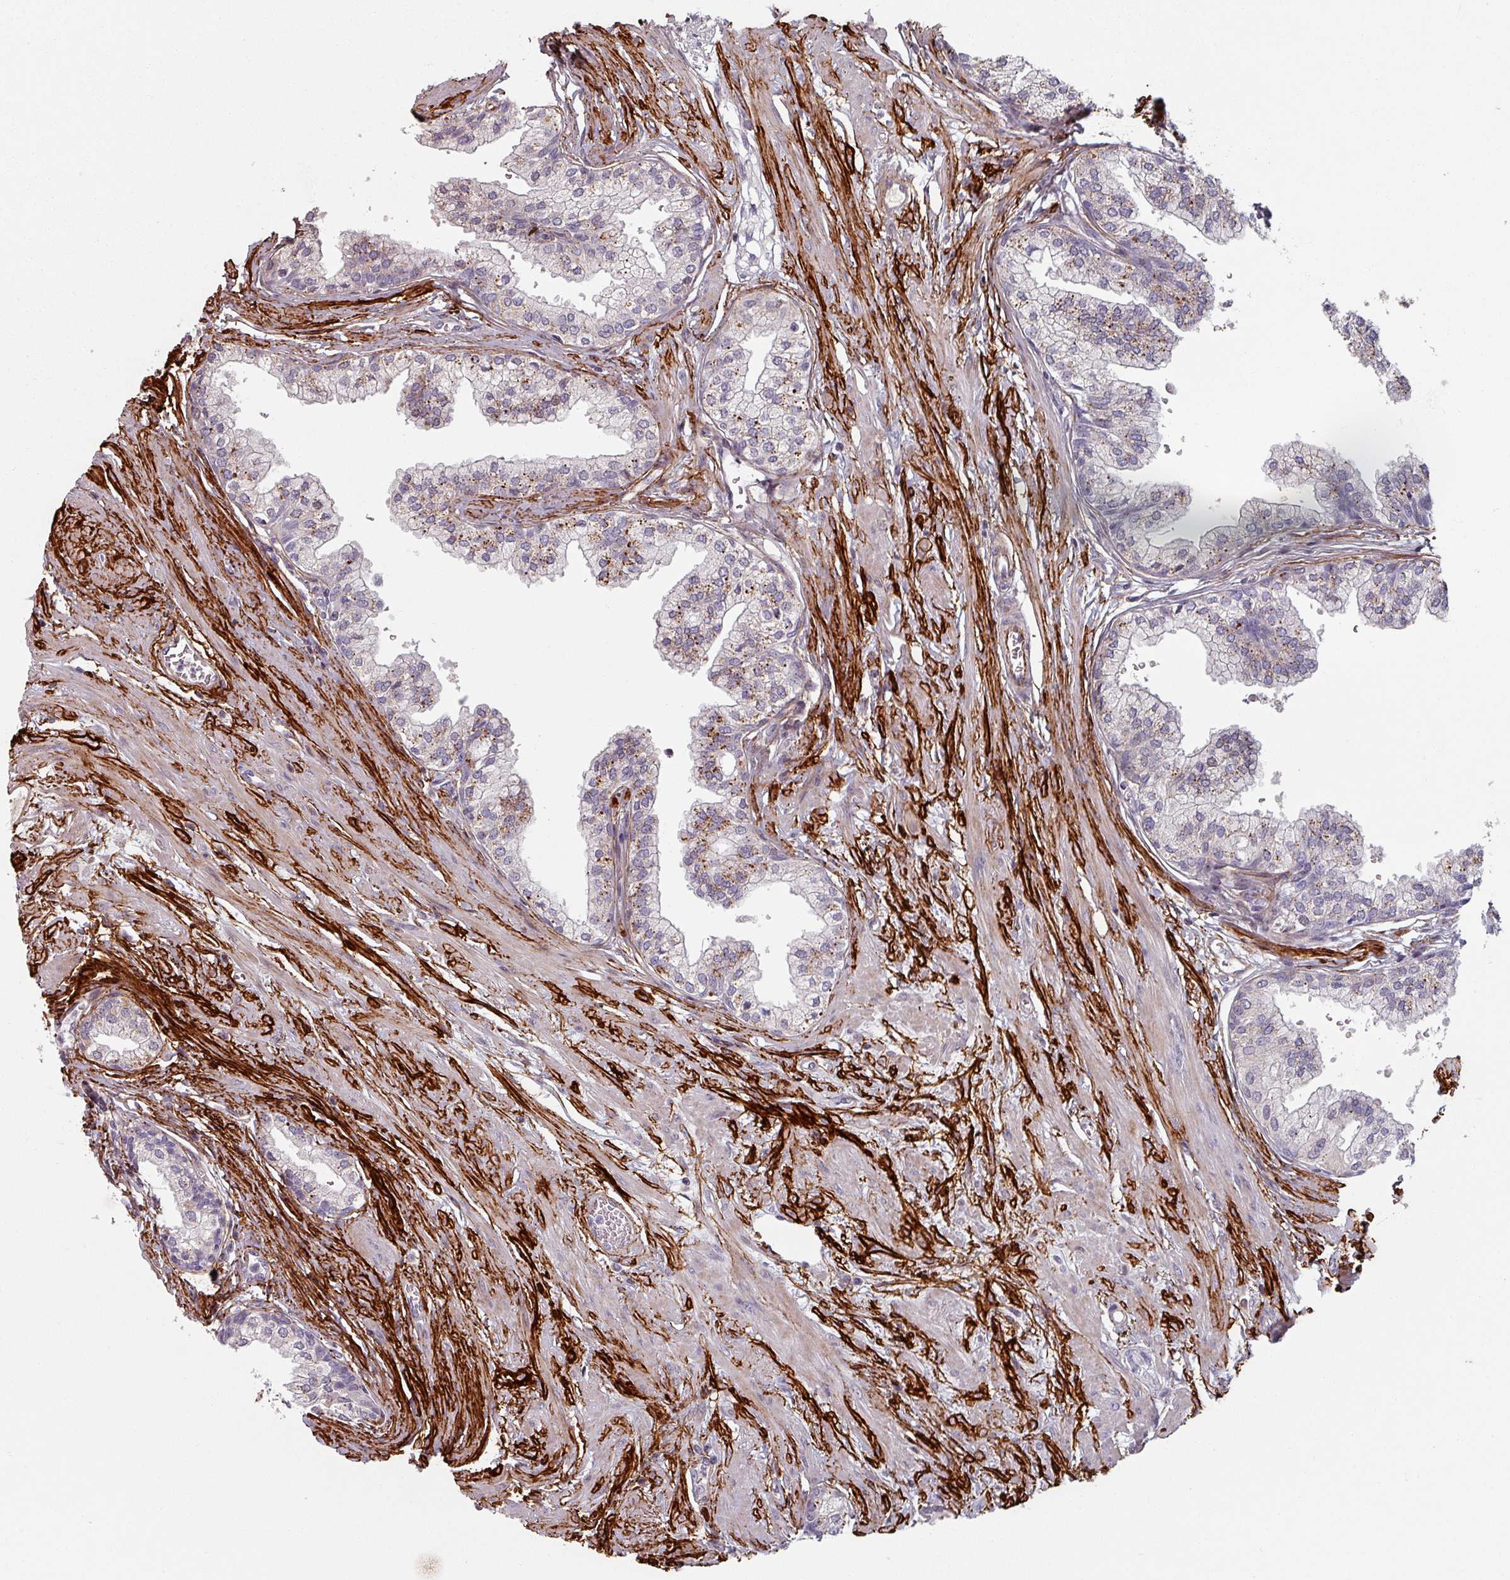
{"staining": {"intensity": "moderate", "quantity": "25%-75%", "location": "cytoplasmic/membranous"}, "tissue": "prostate", "cell_type": "Glandular cells", "image_type": "normal", "snomed": [{"axis": "morphology", "description": "Normal tissue, NOS"}, {"axis": "topography", "description": "Prostate"}], "caption": "Protein analysis of normal prostate exhibits moderate cytoplasmic/membranous expression in about 25%-75% of glandular cells.", "gene": "CYB5RL", "patient": {"sex": "male", "age": 60}}